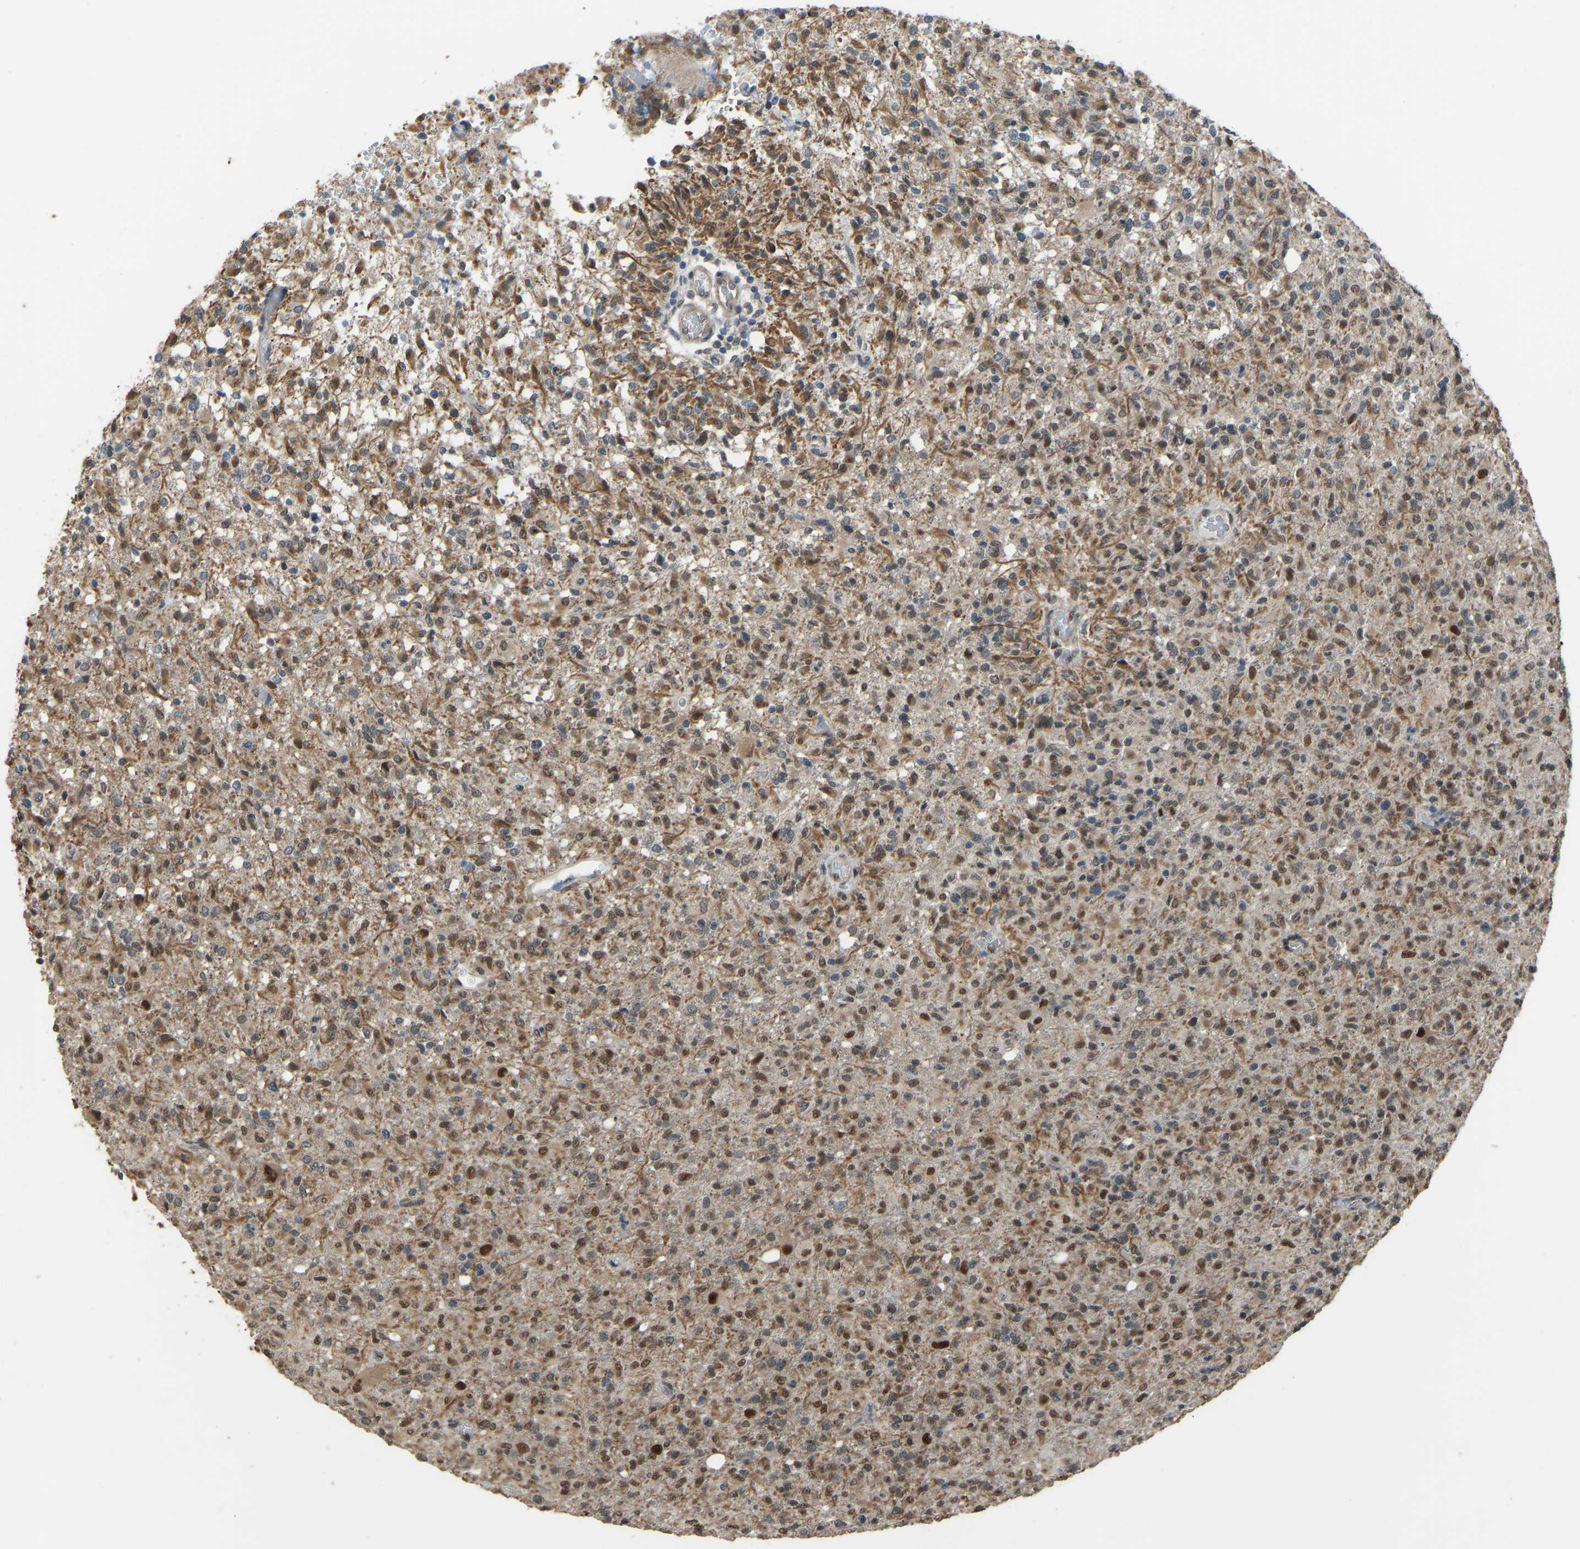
{"staining": {"intensity": "moderate", "quantity": "25%-75%", "location": "nuclear"}, "tissue": "glioma", "cell_type": "Tumor cells", "image_type": "cancer", "snomed": [{"axis": "morphology", "description": "Glioma, malignant, High grade"}, {"axis": "topography", "description": "Brain"}], "caption": "Glioma stained with a protein marker displays moderate staining in tumor cells.", "gene": "KPNA6", "patient": {"sex": "female", "age": 57}}